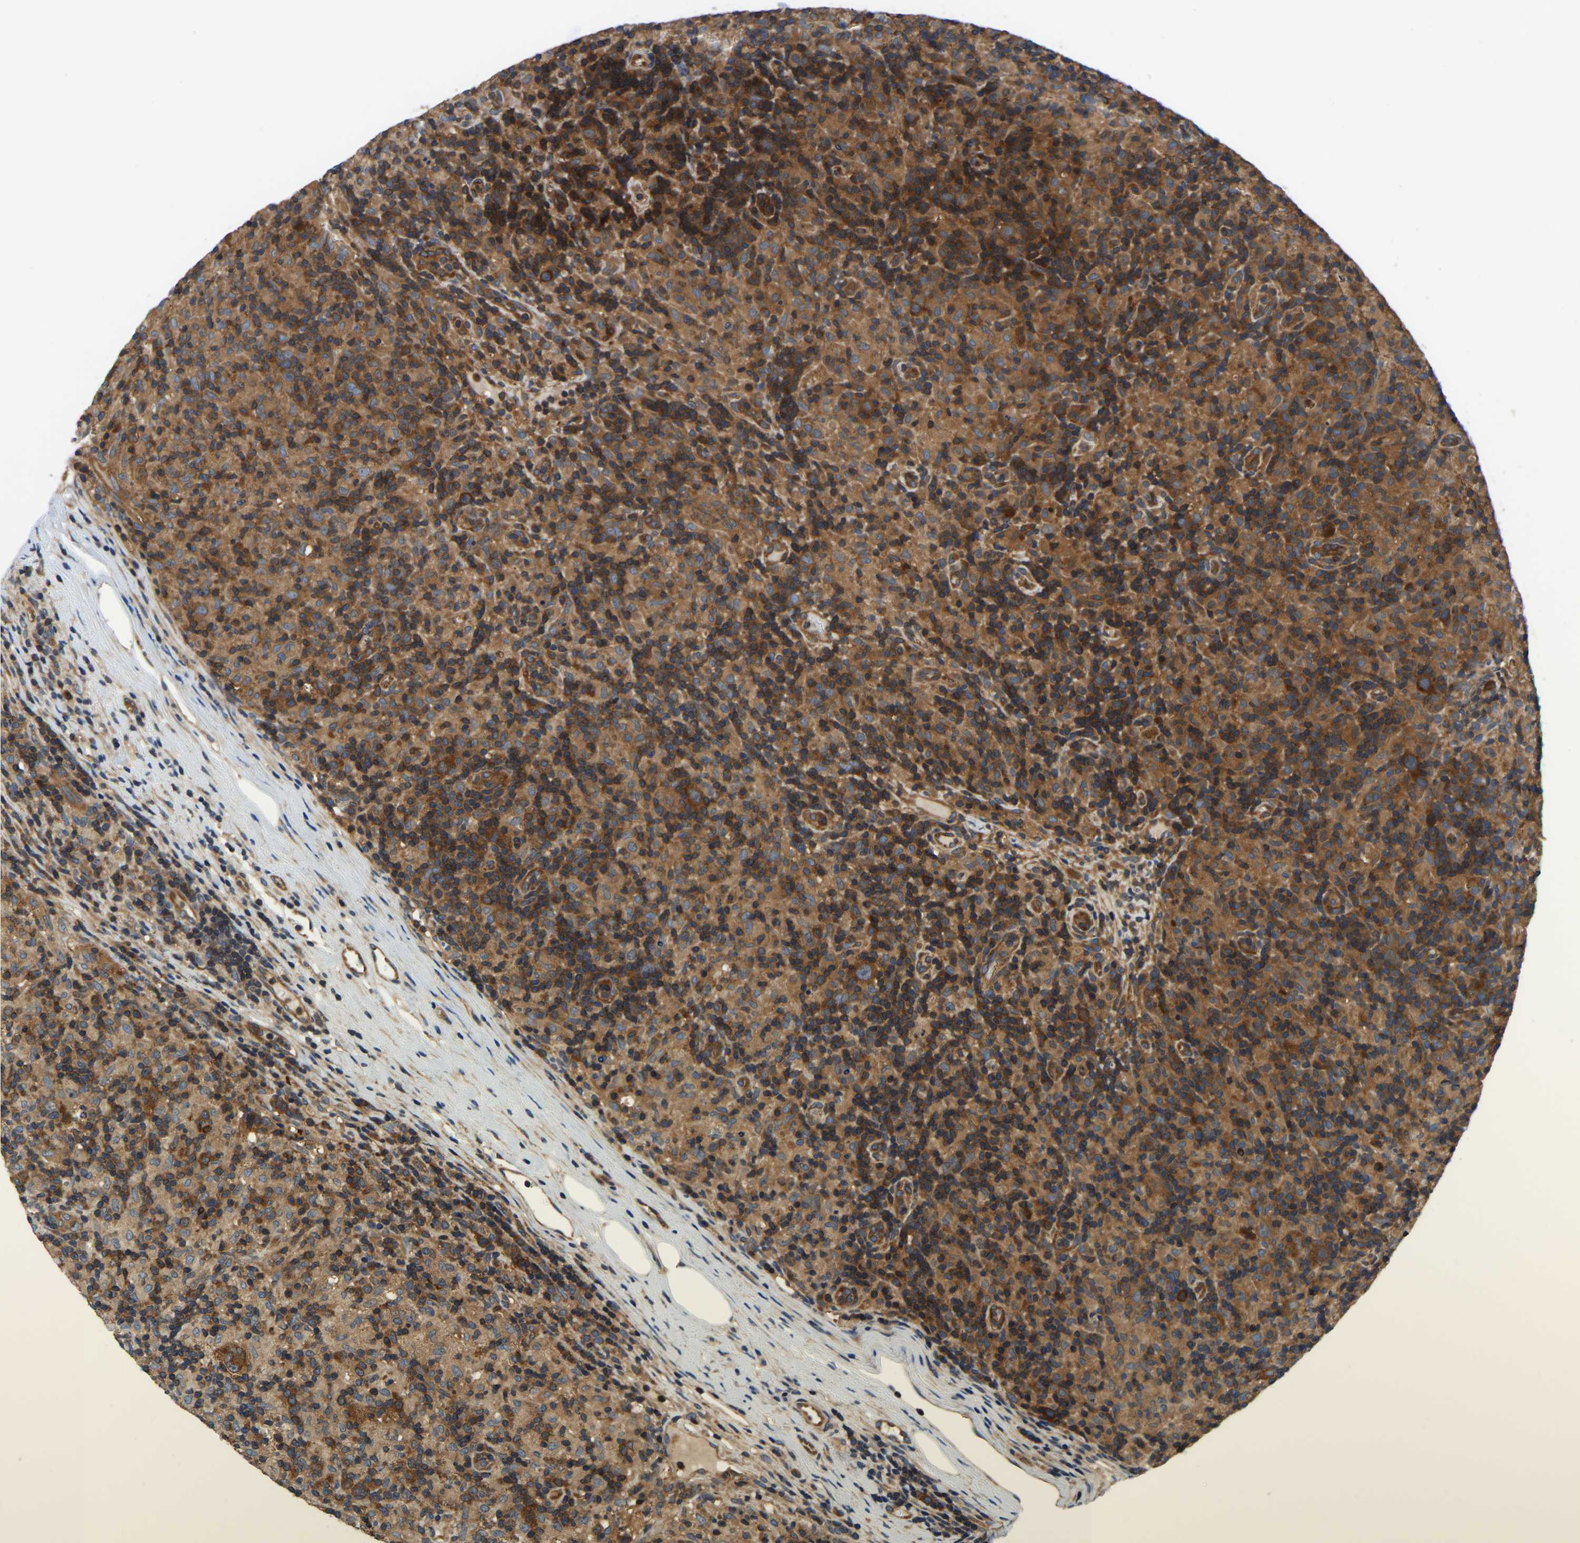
{"staining": {"intensity": "strong", "quantity": ">75%", "location": "cytoplasmic/membranous"}, "tissue": "lymphoma", "cell_type": "Tumor cells", "image_type": "cancer", "snomed": [{"axis": "morphology", "description": "Hodgkin's disease, NOS"}, {"axis": "topography", "description": "Lymph node"}], "caption": "A brown stain shows strong cytoplasmic/membranous expression of a protein in lymphoma tumor cells. The staining was performed using DAB, with brown indicating positive protein expression. Nuclei are stained blue with hematoxylin.", "gene": "GARS1", "patient": {"sex": "male", "age": 70}}